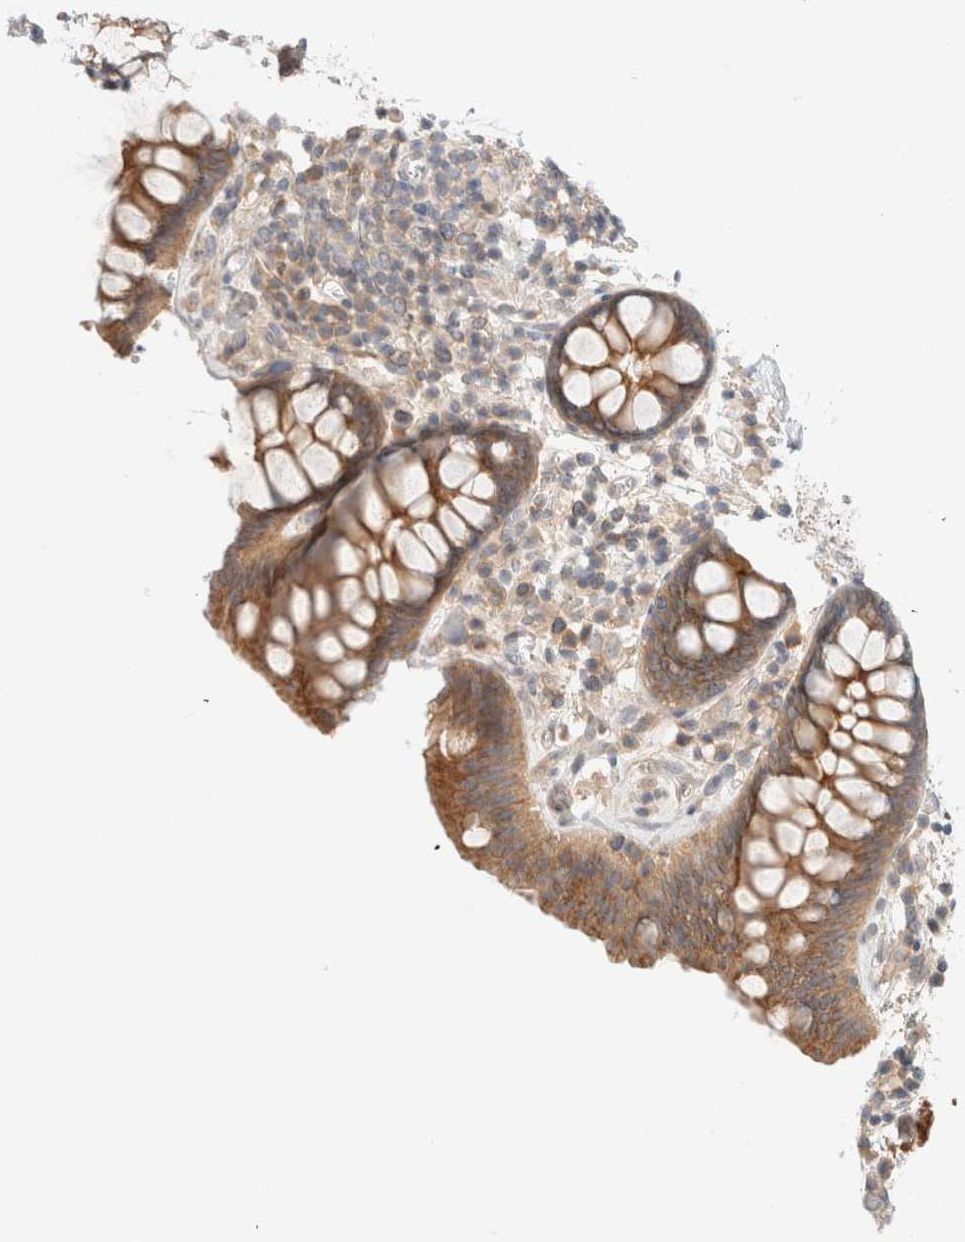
{"staining": {"intensity": "weak", "quantity": ">75%", "location": "cytoplasmic/membranous"}, "tissue": "colon", "cell_type": "Endothelial cells", "image_type": "normal", "snomed": [{"axis": "morphology", "description": "Normal tissue, NOS"}, {"axis": "topography", "description": "Colon"}], "caption": "A micrograph of human colon stained for a protein demonstrates weak cytoplasmic/membranous brown staining in endothelial cells. (Stains: DAB in brown, nuclei in blue, Microscopy: brightfield microscopy at high magnification).", "gene": "MARK3", "patient": {"sex": "female", "age": 80}}